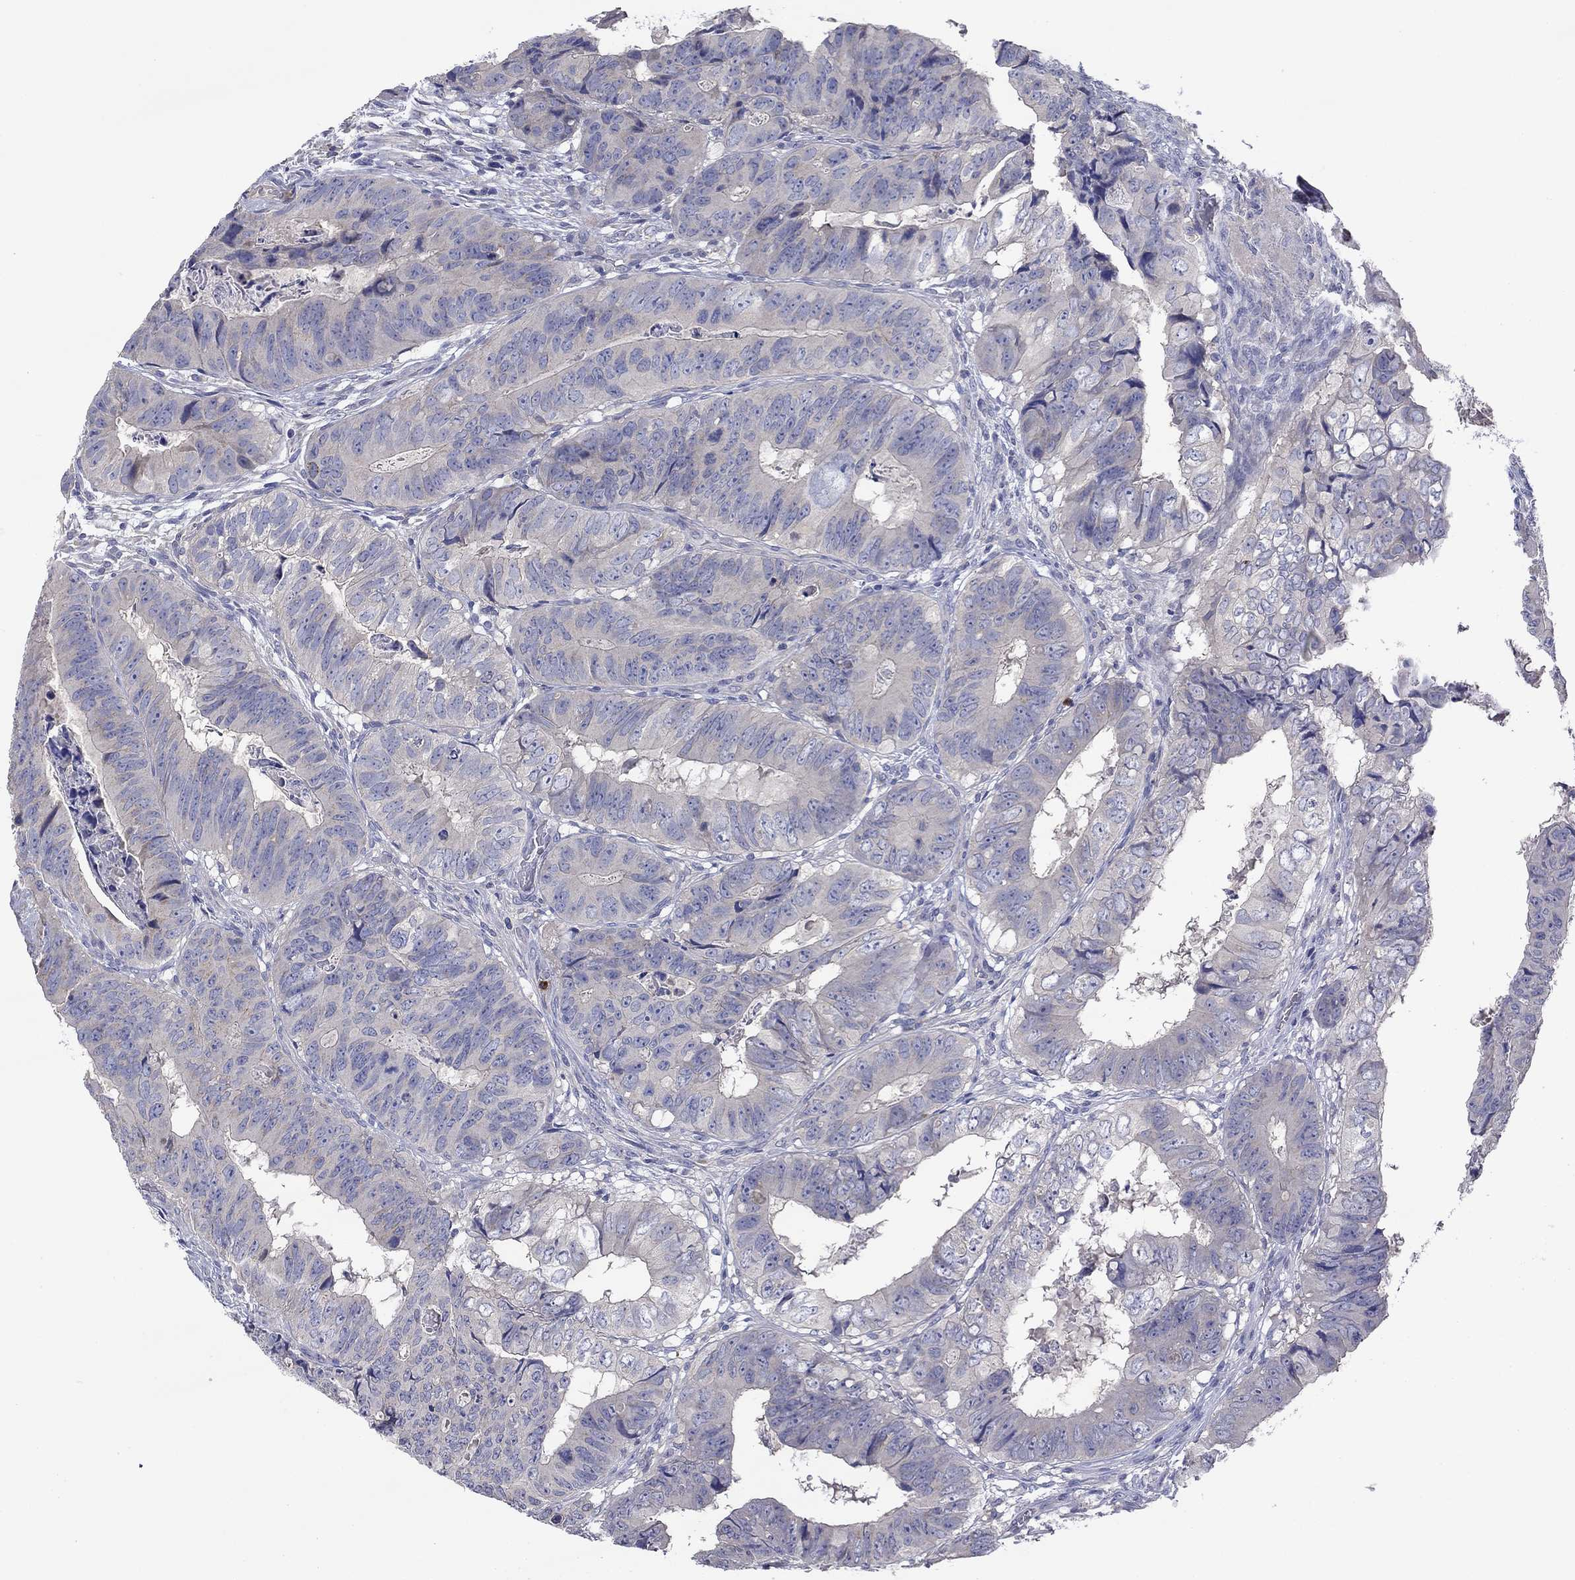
{"staining": {"intensity": "negative", "quantity": "none", "location": "none"}, "tissue": "colorectal cancer", "cell_type": "Tumor cells", "image_type": "cancer", "snomed": [{"axis": "morphology", "description": "Adenocarcinoma, NOS"}, {"axis": "topography", "description": "Colon"}], "caption": "High magnification brightfield microscopy of colorectal adenocarcinoma stained with DAB (brown) and counterstained with hematoxylin (blue): tumor cells show no significant expression.", "gene": "CHIT1", "patient": {"sex": "male", "age": 79}}